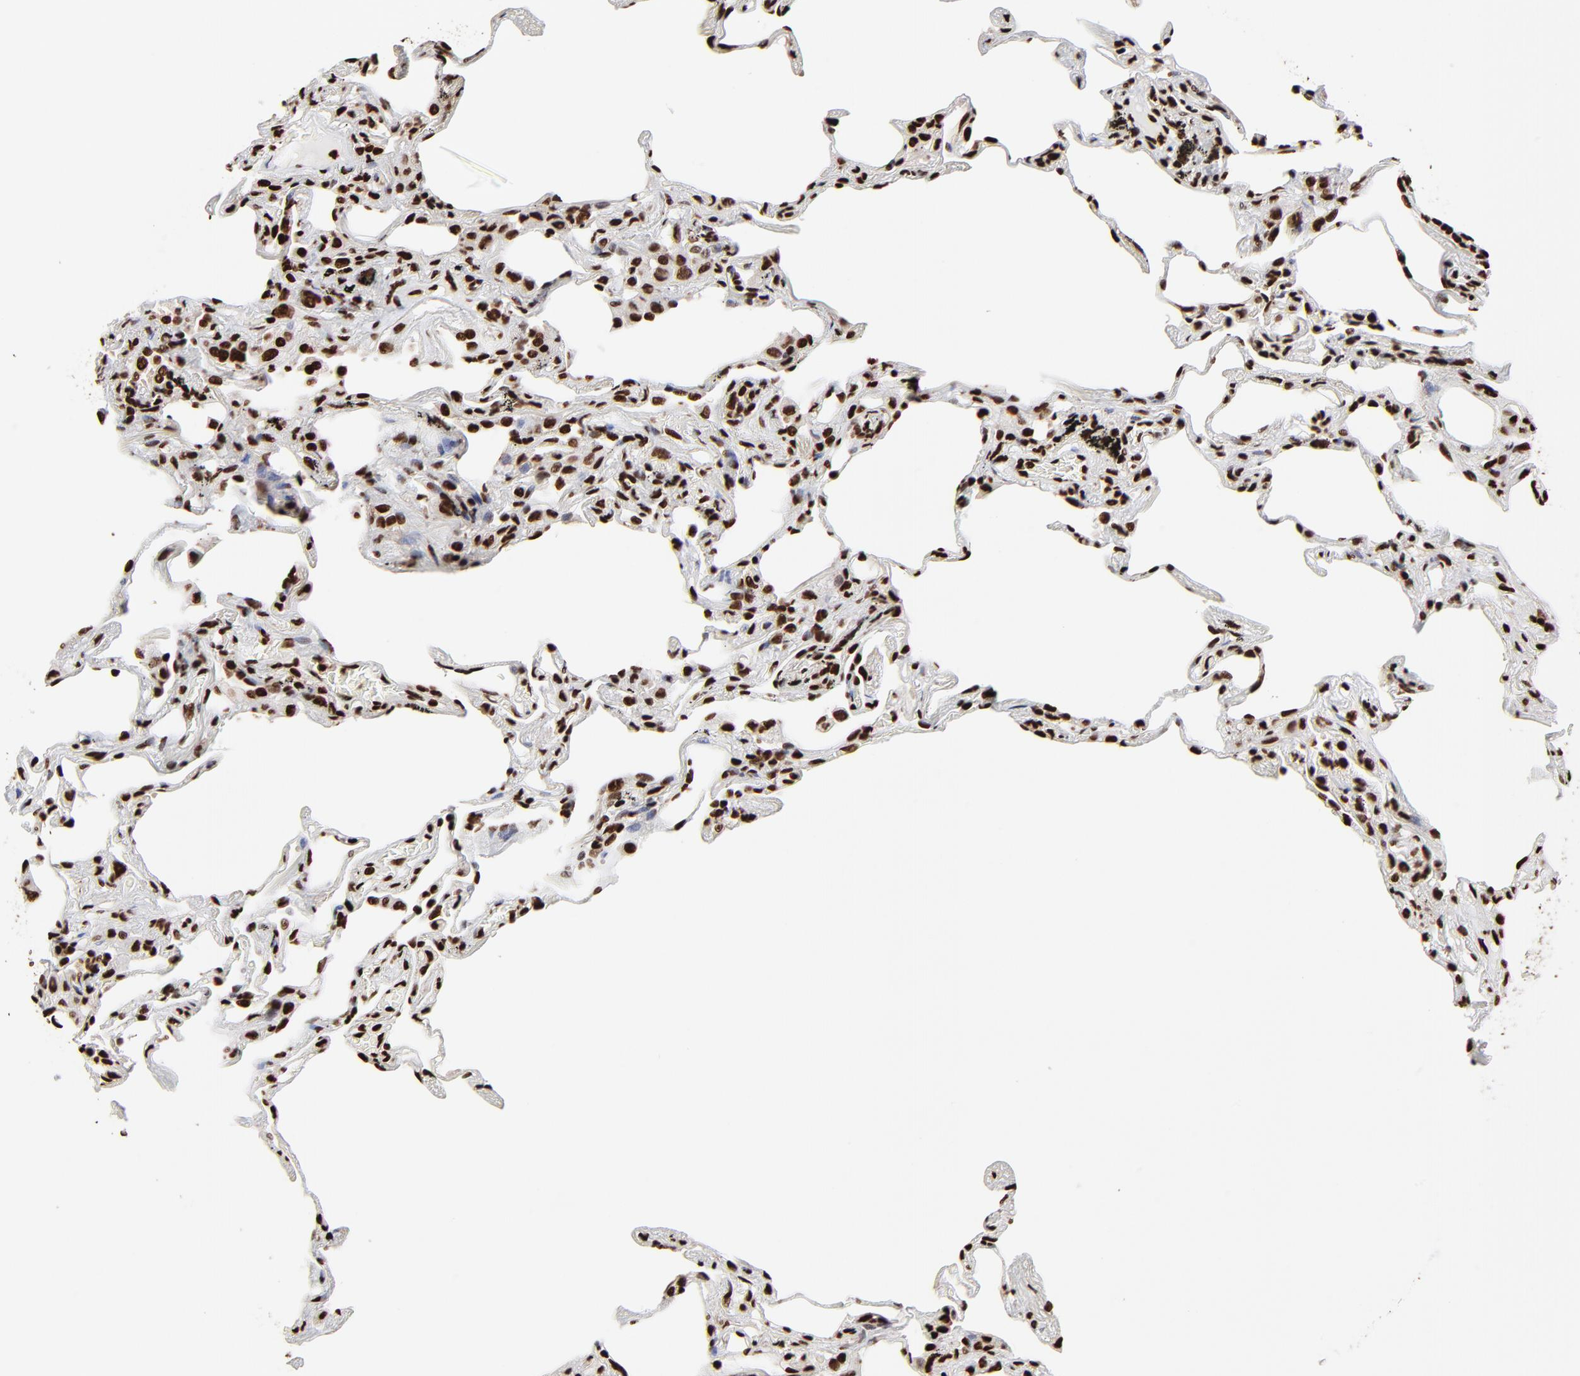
{"staining": {"intensity": "strong", "quantity": ">75%", "location": "nuclear"}, "tissue": "lung", "cell_type": "Alveolar cells", "image_type": "normal", "snomed": [{"axis": "morphology", "description": "Normal tissue, NOS"}, {"axis": "morphology", "description": "Inflammation, NOS"}, {"axis": "topography", "description": "Lung"}], "caption": "A brown stain shows strong nuclear staining of a protein in alveolar cells of benign lung. (Stains: DAB (3,3'-diaminobenzidine) in brown, nuclei in blue, Microscopy: brightfield microscopy at high magnification).", "gene": "ZNF544", "patient": {"sex": "male", "age": 69}}